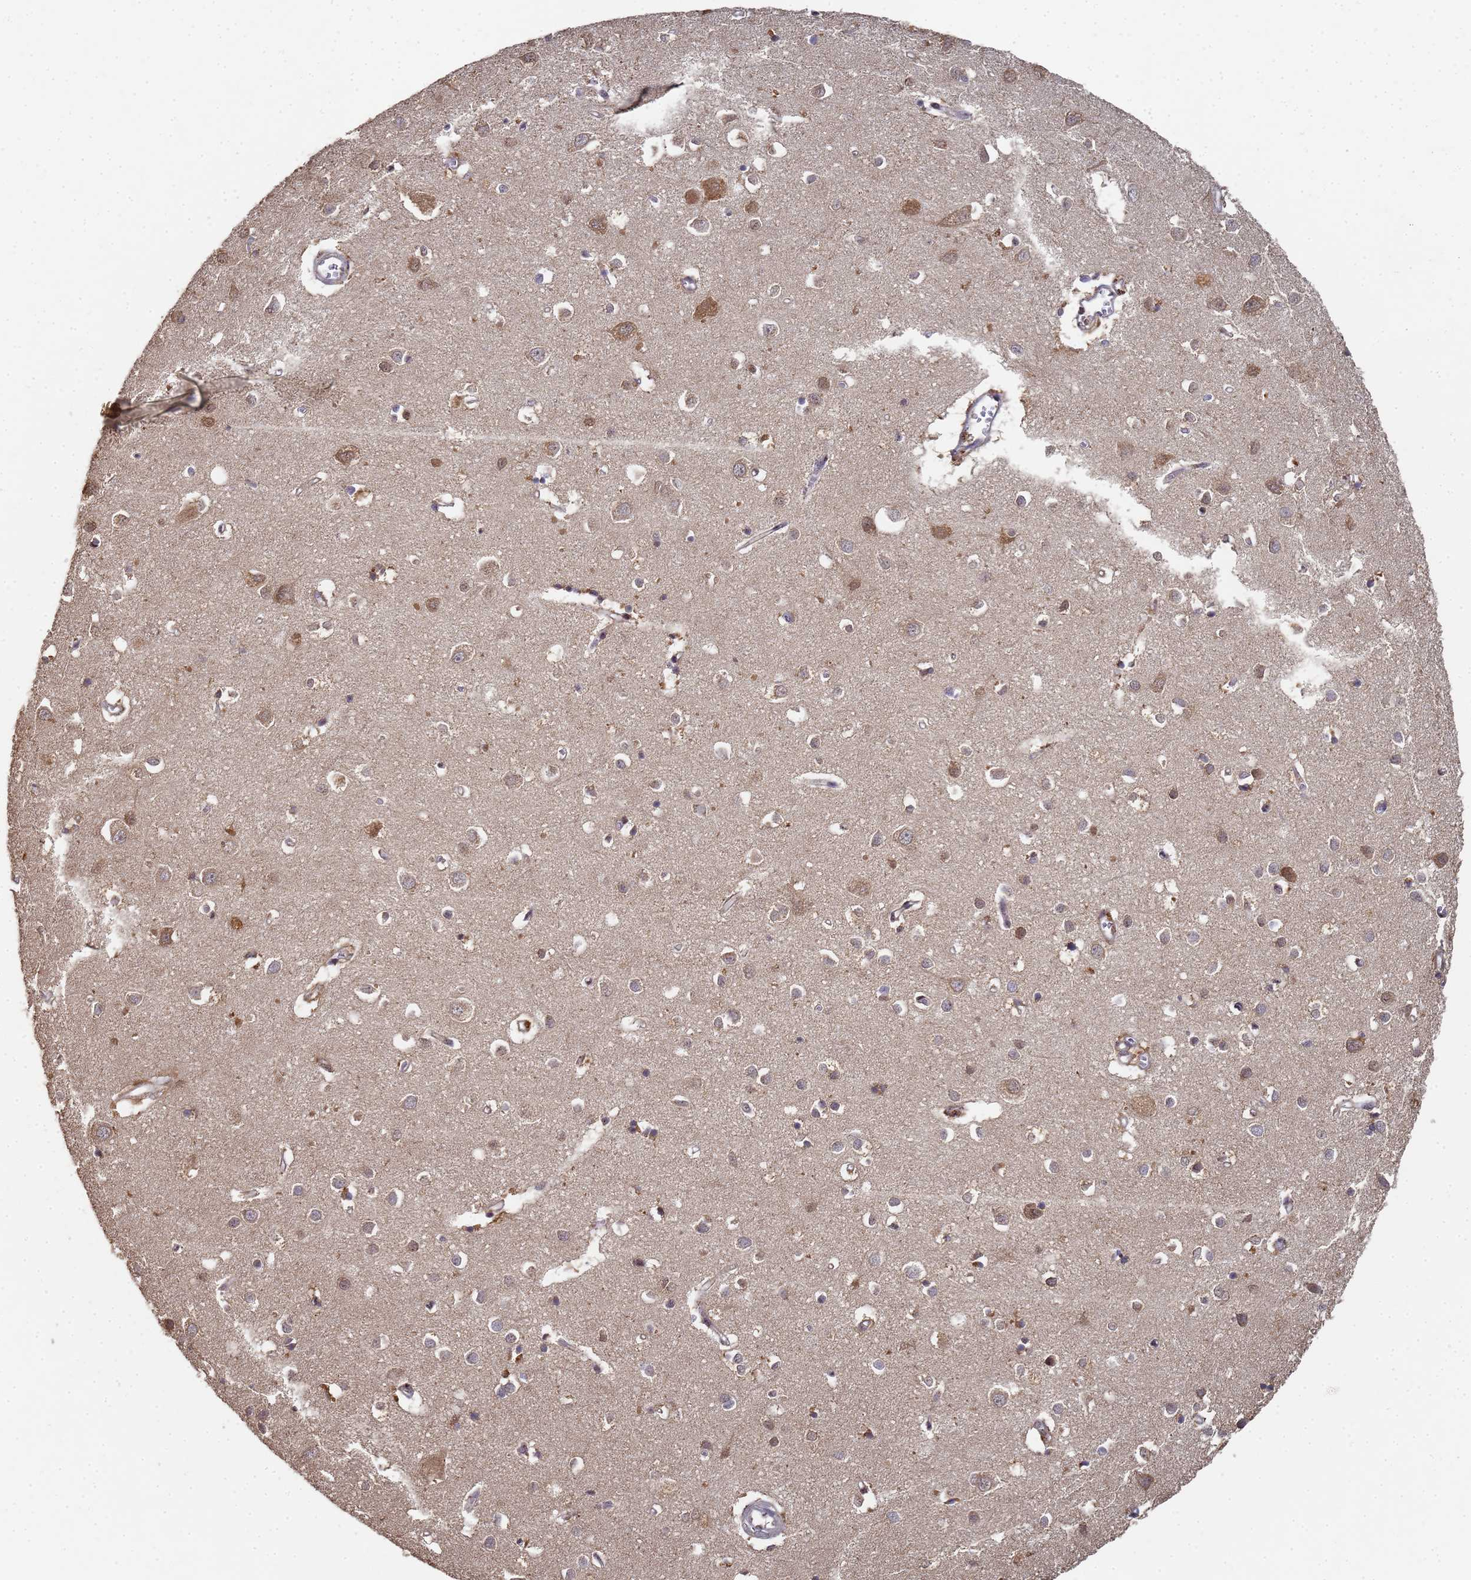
{"staining": {"intensity": "negative", "quantity": "none", "location": "none"}, "tissue": "cerebral cortex", "cell_type": "Endothelial cells", "image_type": "normal", "snomed": [{"axis": "morphology", "description": "Normal tissue, NOS"}, {"axis": "topography", "description": "Cerebral cortex"}], "caption": "The IHC micrograph has no significant staining in endothelial cells of cerebral cortex. (Stains: DAB immunohistochemistry (IHC) with hematoxylin counter stain, Microscopy: brightfield microscopy at high magnification).", "gene": "SECISBP2", "patient": {"sex": "female", "age": 64}}